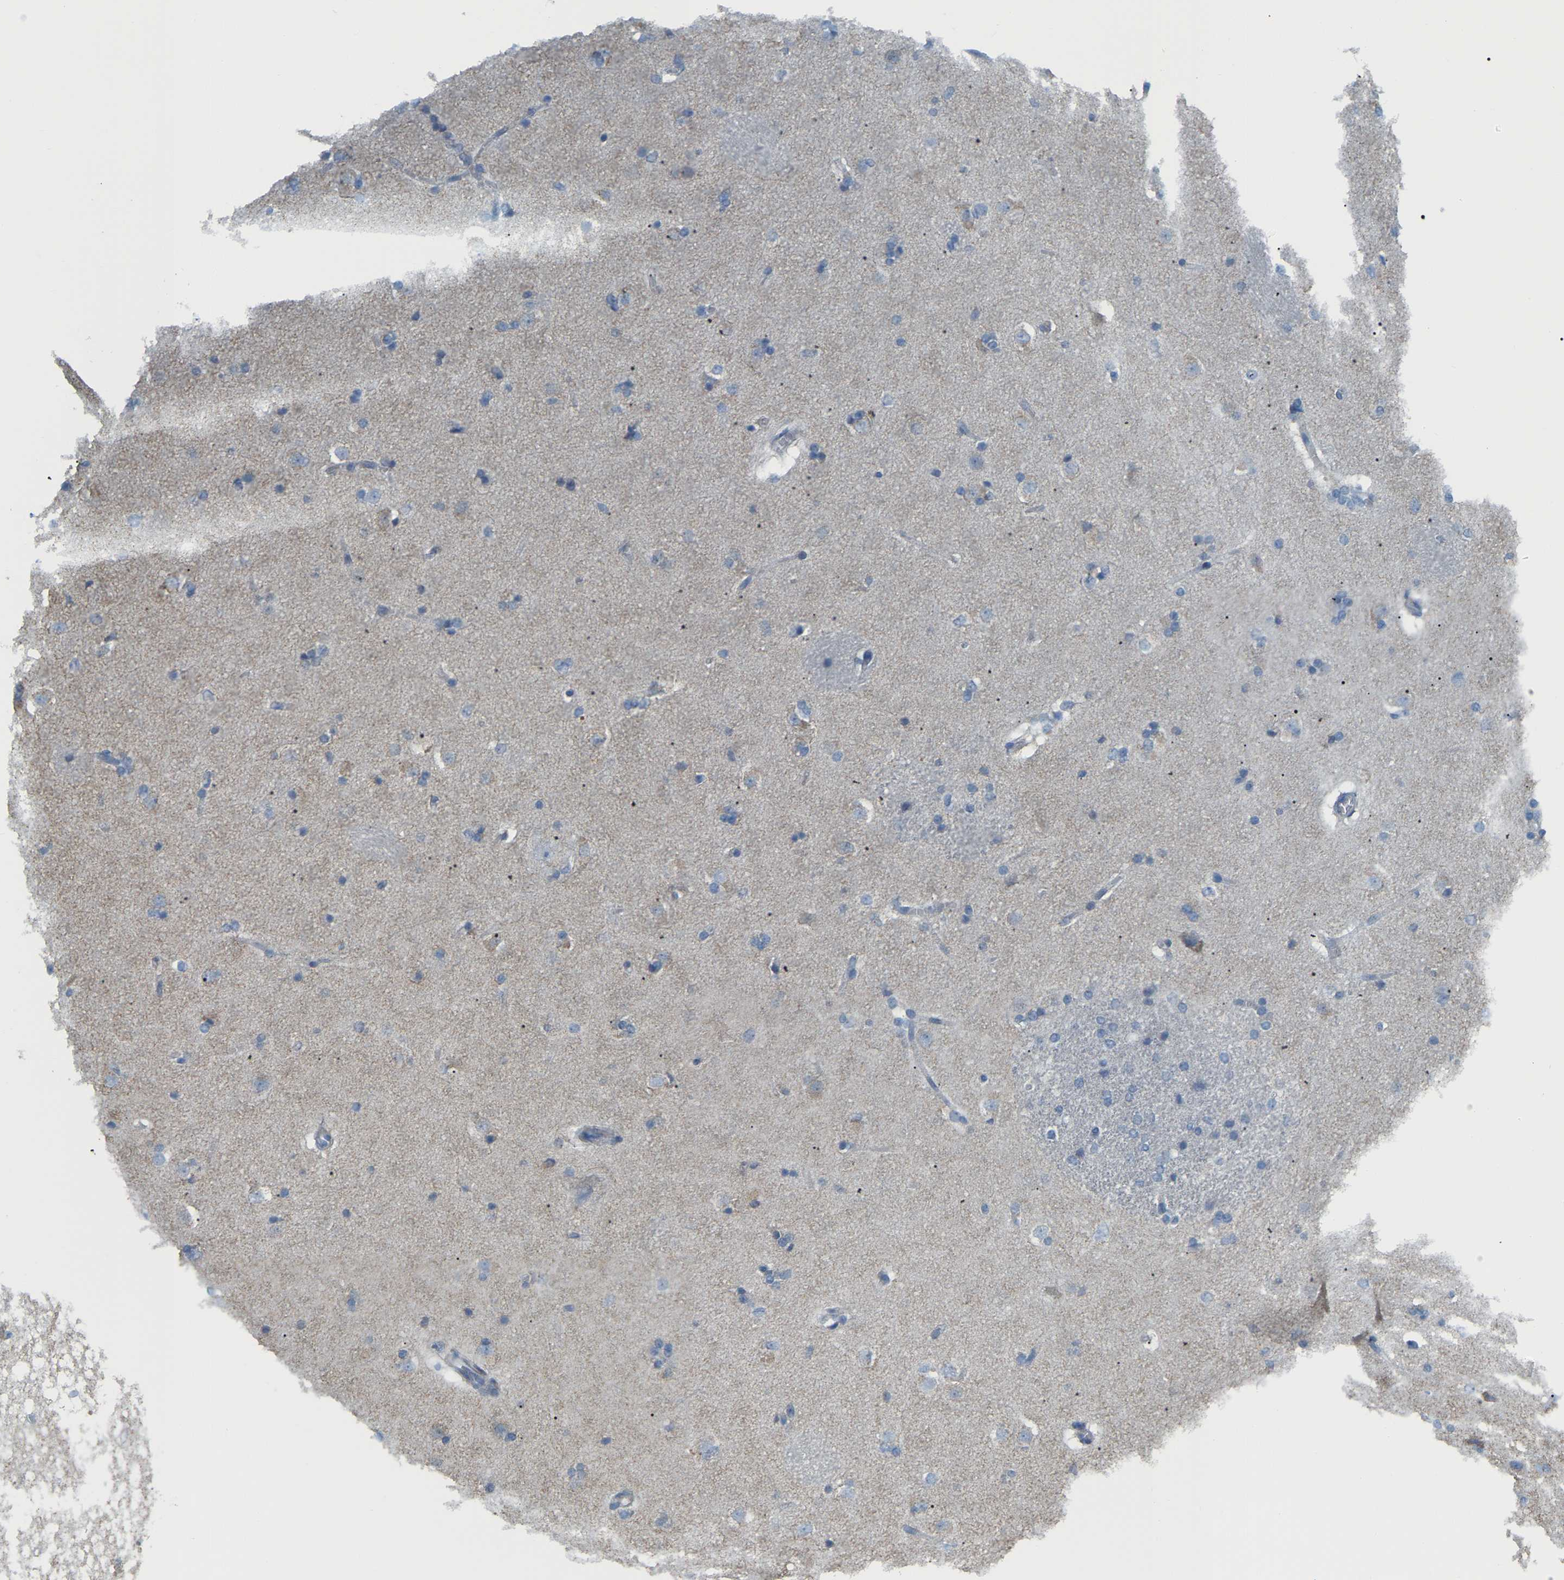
{"staining": {"intensity": "negative", "quantity": "none", "location": "none"}, "tissue": "caudate", "cell_type": "Glial cells", "image_type": "normal", "snomed": [{"axis": "morphology", "description": "Normal tissue, NOS"}, {"axis": "topography", "description": "Lateral ventricle wall"}], "caption": "Immunohistochemistry micrograph of benign caudate stained for a protein (brown), which reveals no expression in glial cells.", "gene": "CROT", "patient": {"sex": "female", "age": 19}}